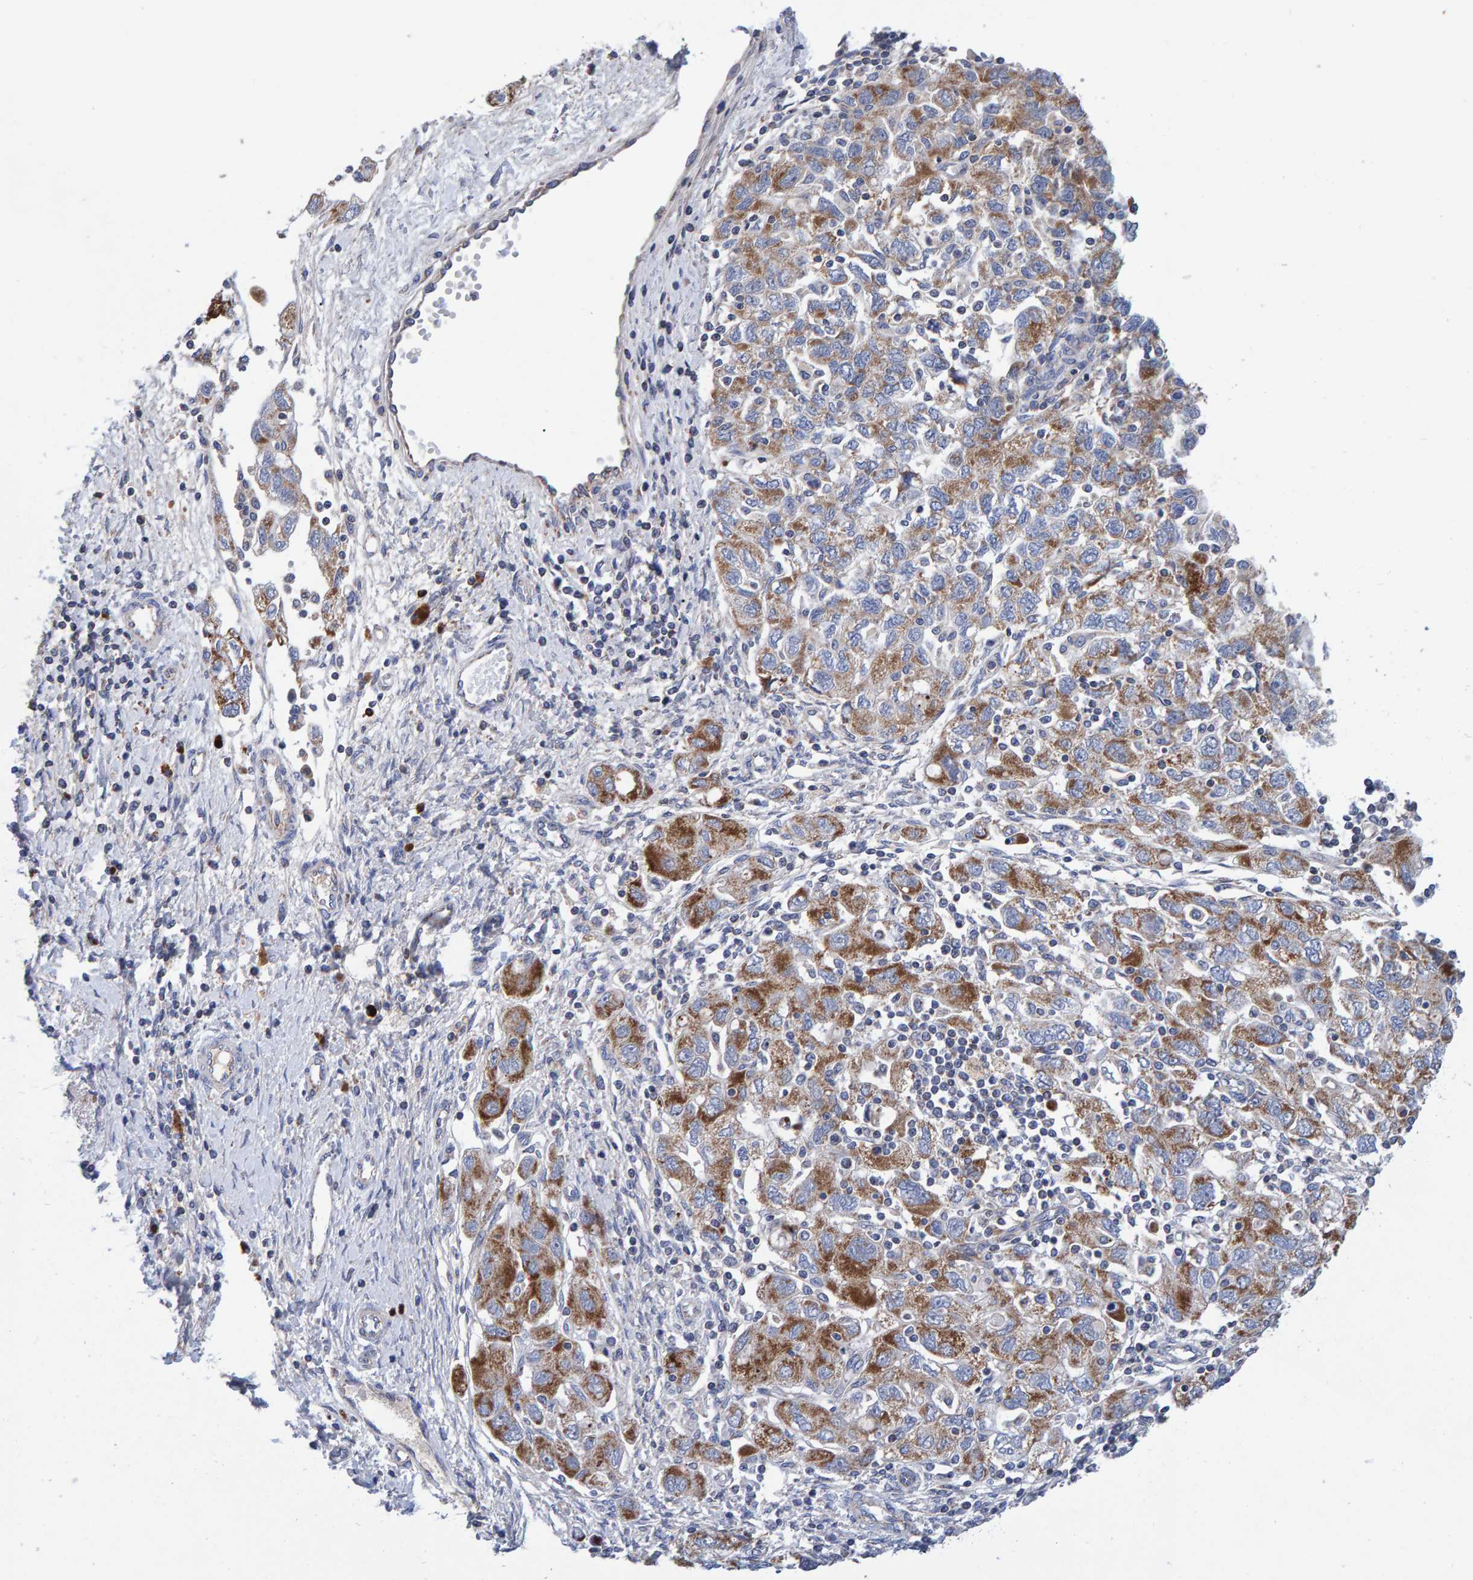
{"staining": {"intensity": "moderate", "quantity": "25%-75%", "location": "cytoplasmic/membranous"}, "tissue": "ovarian cancer", "cell_type": "Tumor cells", "image_type": "cancer", "snomed": [{"axis": "morphology", "description": "Carcinoma, NOS"}, {"axis": "morphology", "description": "Cystadenocarcinoma, serous, NOS"}, {"axis": "topography", "description": "Ovary"}], "caption": "Ovarian carcinoma was stained to show a protein in brown. There is medium levels of moderate cytoplasmic/membranous expression in approximately 25%-75% of tumor cells. The staining was performed using DAB (3,3'-diaminobenzidine), with brown indicating positive protein expression. Nuclei are stained blue with hematoxylin.", "gene": "EFR3A", "patient": {"sex": "female", "age": 69}}